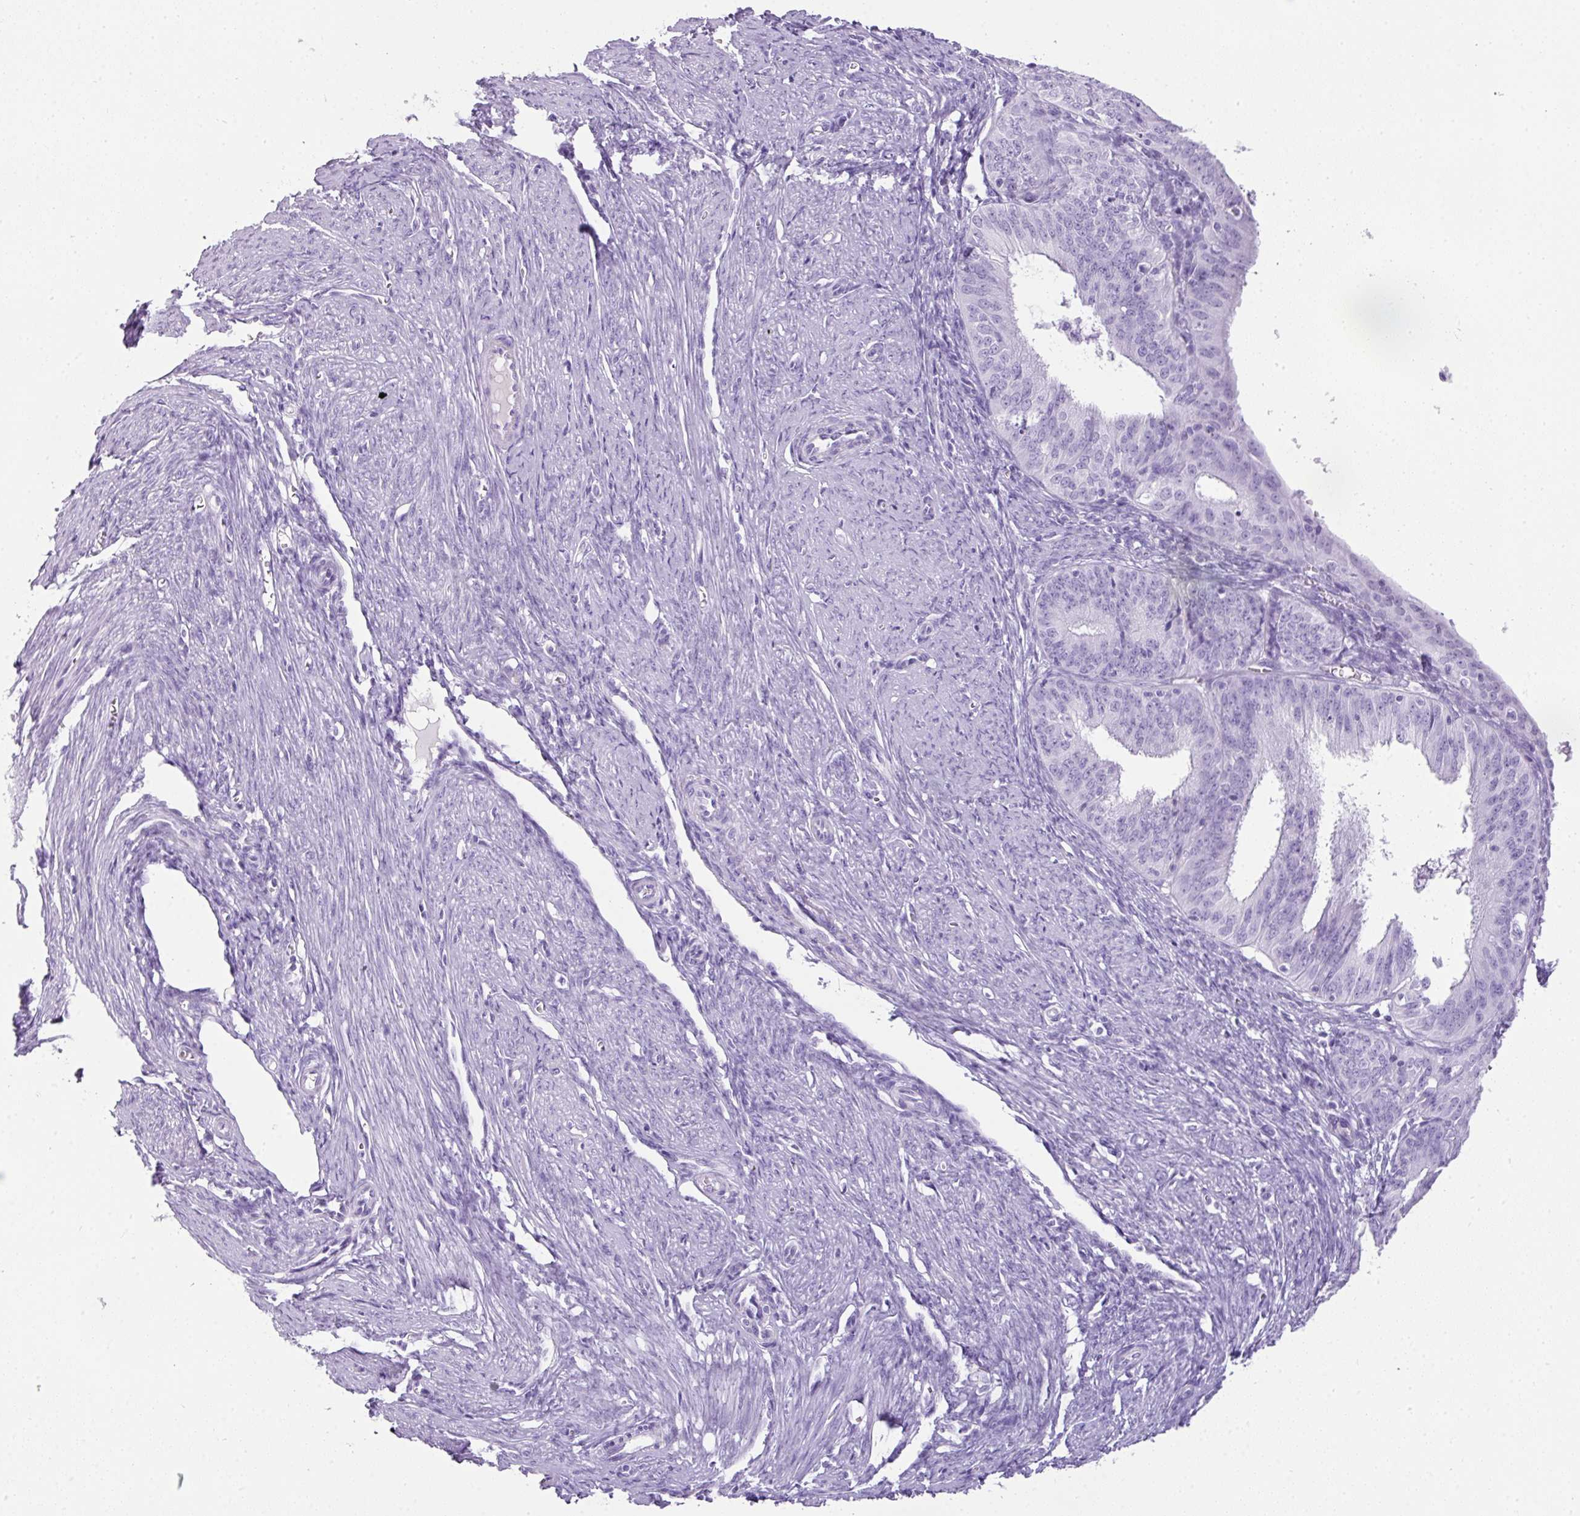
{"staining": {"intensity": "negative", "quantity": "none", "location": "none"}, "tissue": "endometrial cancer", "cell_type": "Tumor cells", "image_type": "cancer", "snomed": [{"axis": "morphology", "description": "Adenocarcinoma, NOS"}, {"axis": "topography", "description": "Endometrium"}], "caption": "Photomicrograph shows no protein staining in tumor cells of endometrial cancer (adenocarcinoma) tissue.", "gene": "TNP1", "patient": {"sex": "female", "age": 51}}